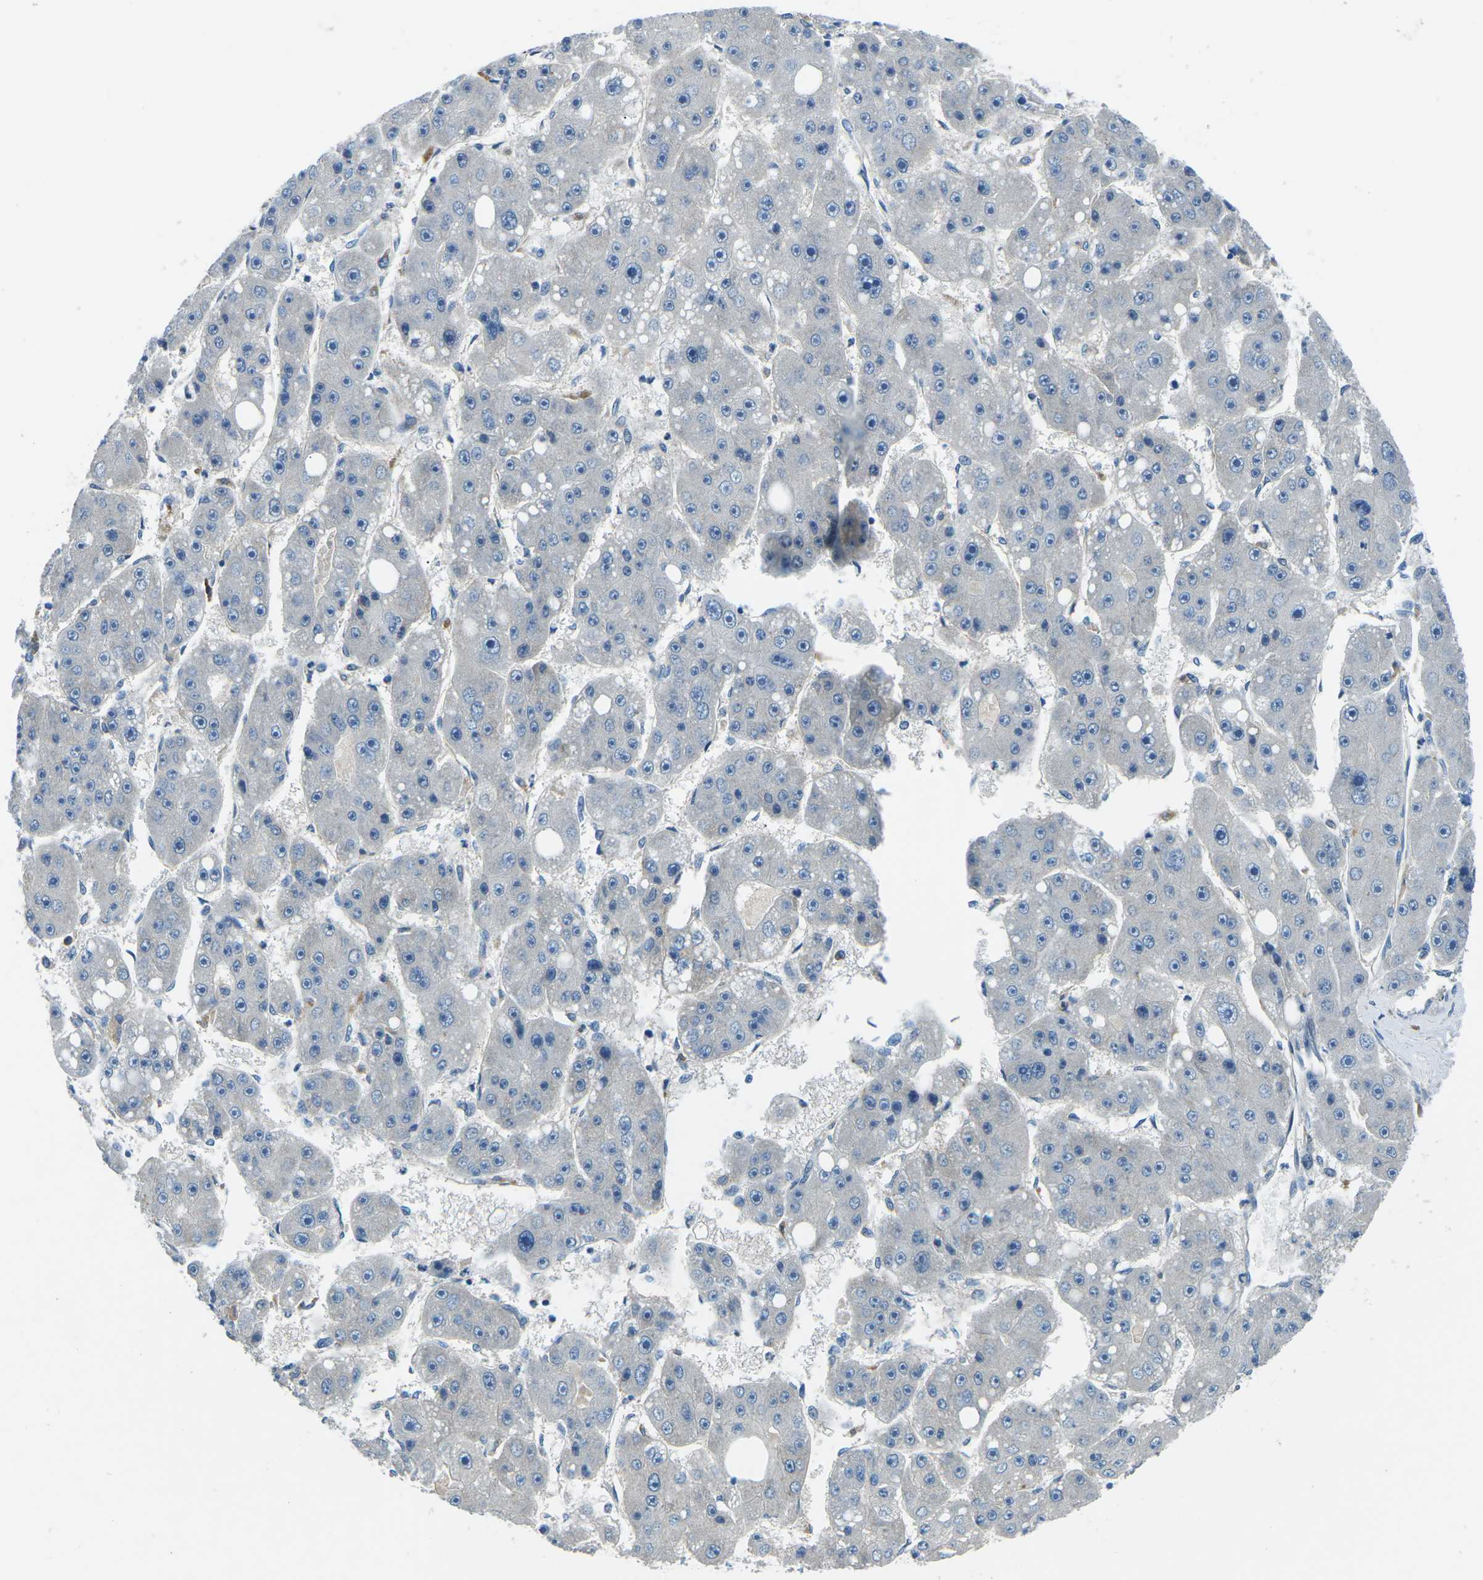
{"staining": {"intensity": "negative", "quantity": "none", "location": "none"}, "tissue": "liver cancer", "cell_type": "Tumor cells", "image_type": "cancer", "snomed": [{"axis": "morphology", "description": "Carcinoma, Hepatocellular, NOS"}, {"axis": "topography", "description": "Liver"}], "caption": "Image shows no significant protein positivity in tumor cells of liver cancer (hepatocellular carcinoma).", "gene": "CD1D", "patient": {"sex": "female", "age": 61}}